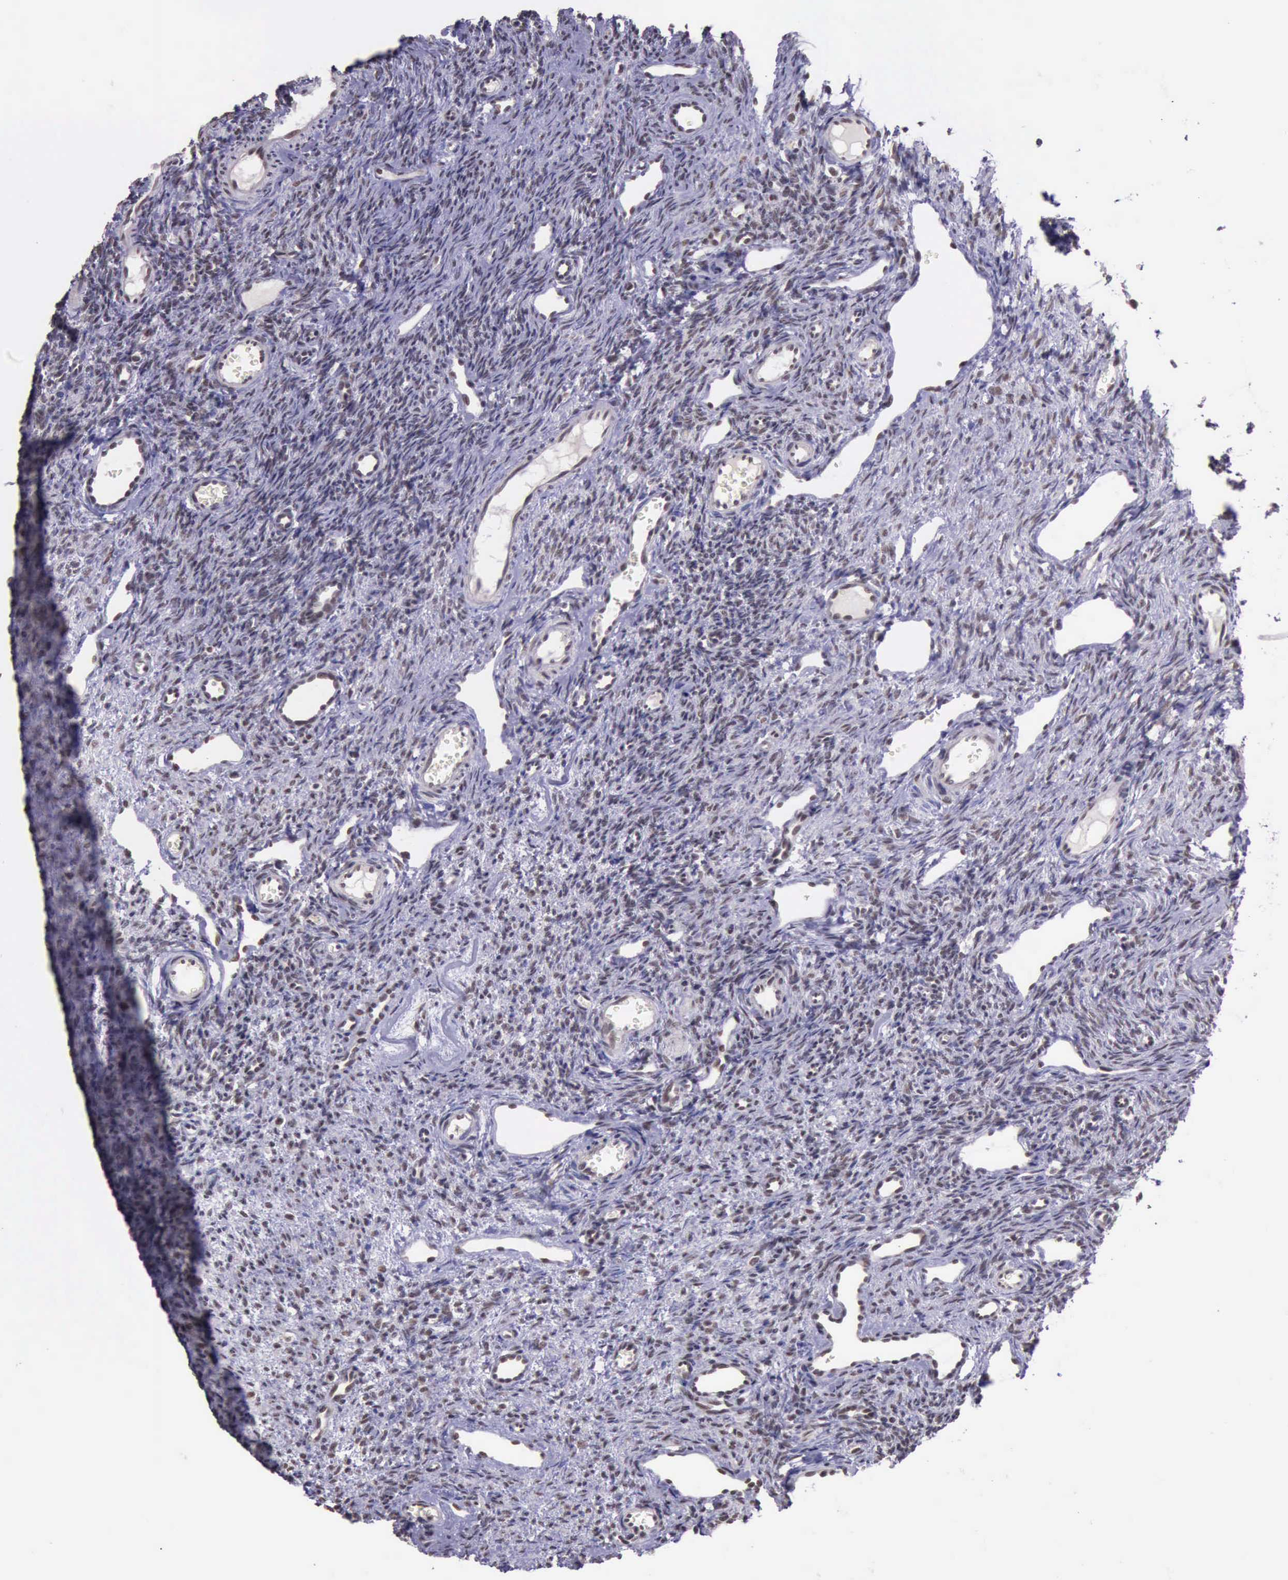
{"staining": {"intensity": "moderate", "quantity": ">75%", "location": "nuclear"}, "tissue": "ovary", "cell_type": "Follicle cells", "image_type": "normal", "snomed": [{"axis": "morphology", "description": "Normal tissue, NOS"}, {"axis": "topography", "description": "Ovary"}], "caption": "IHC of unremarkable ovary demonstrates medium levels of moderate nuclear expression in about >75% of follicle cells. (IHC, brightfield microscopy, high magnification).", "gene": "PRPF39", "patient": {"sex": "female", "age": 33}}